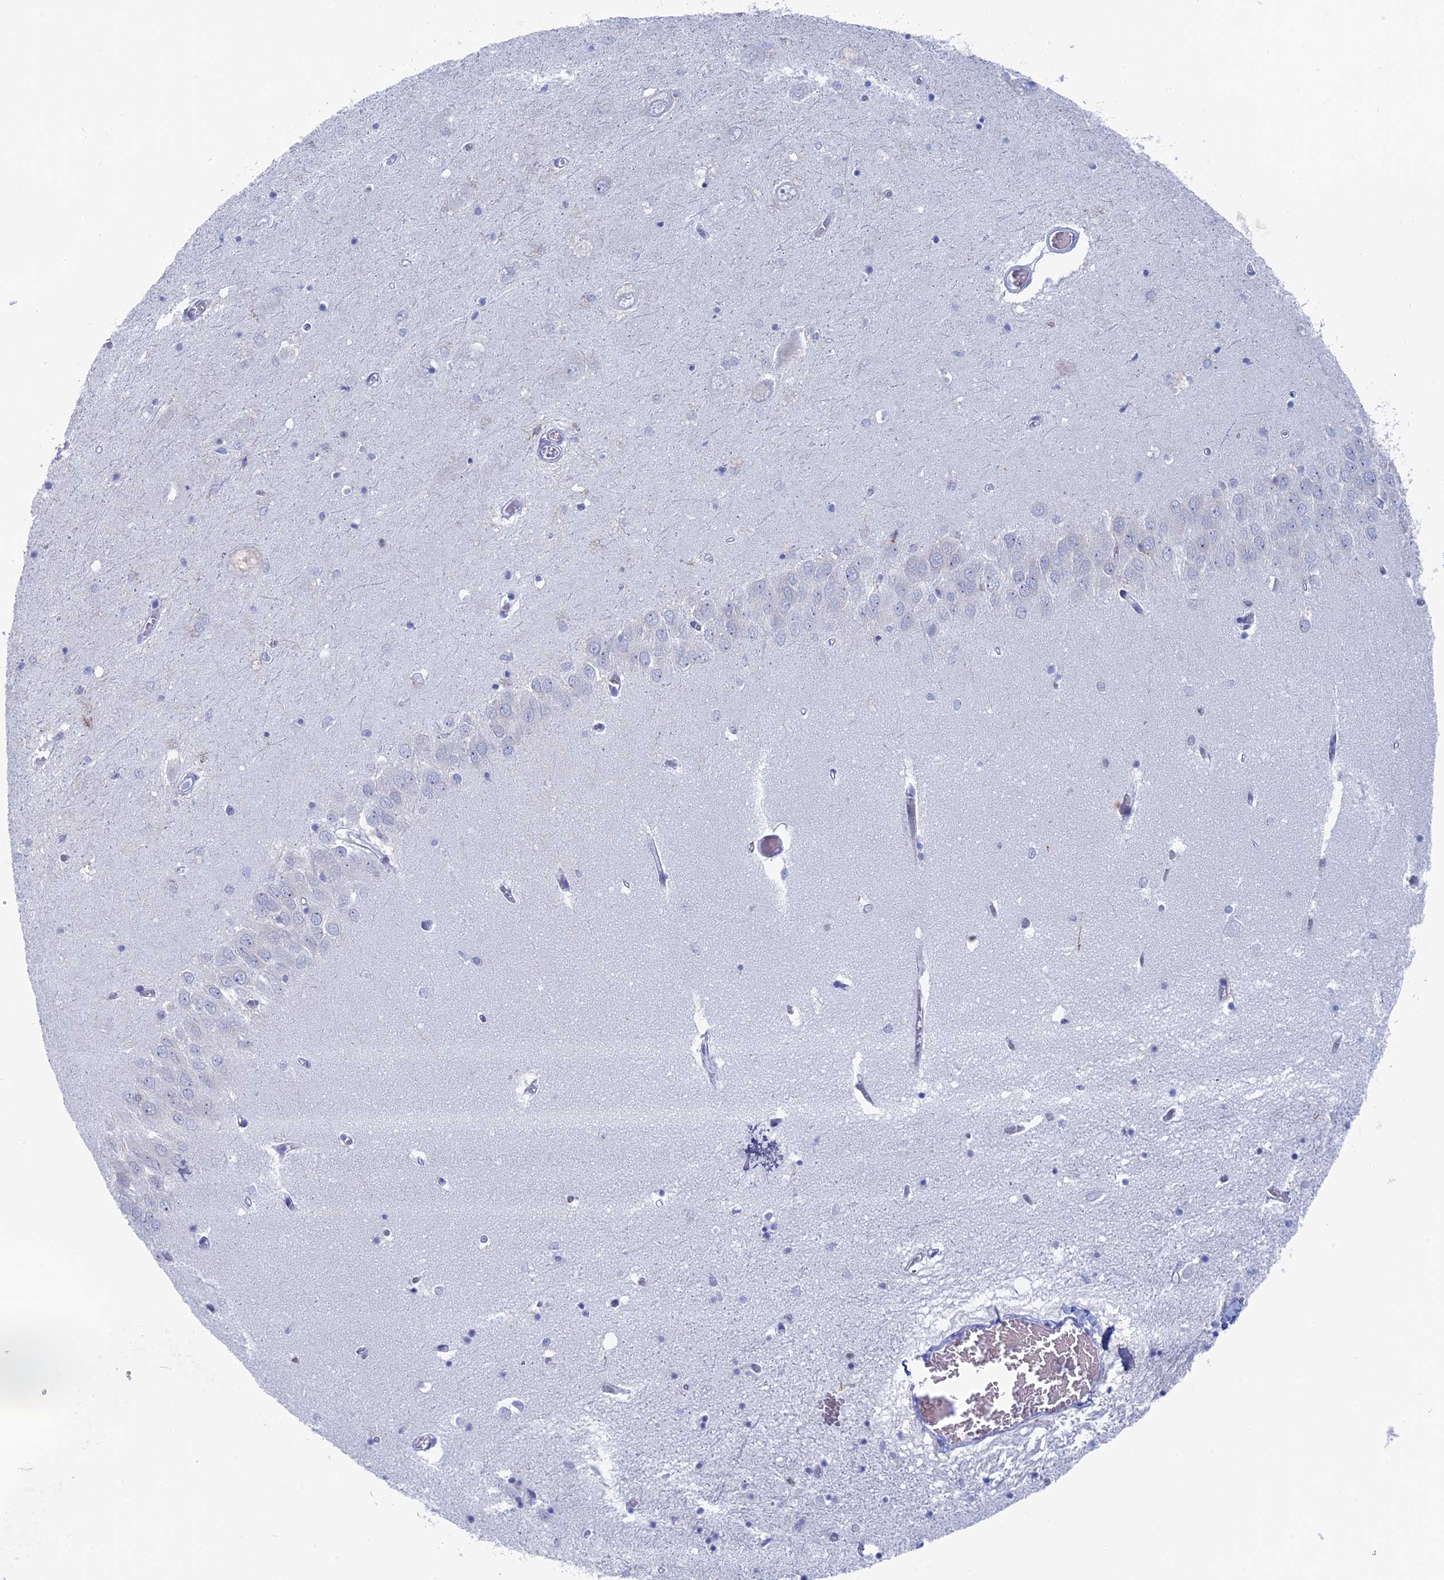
{"staining": {"intensity": "negative", "quantity": "none", "location": "none"}, "tissue": "hippocampus", "cell_type": "Glial cells", "image_type": "normal", "snomed": [{"axis": "morphology", "description": "Normal tissue, NOS"}, {"axis": "topography", "description": "Hippocampus"}], "caption": "Immunohistochemistry of benign hippocampus reveals no positivity in glial cells. (Brightfield microscopy of DAB (3,3'-diaminobenzidine) immunohistochemistry (IHC) at high magnification).", "gene": "ALMS1", "patient": {"sex": "male", "age": 70}}